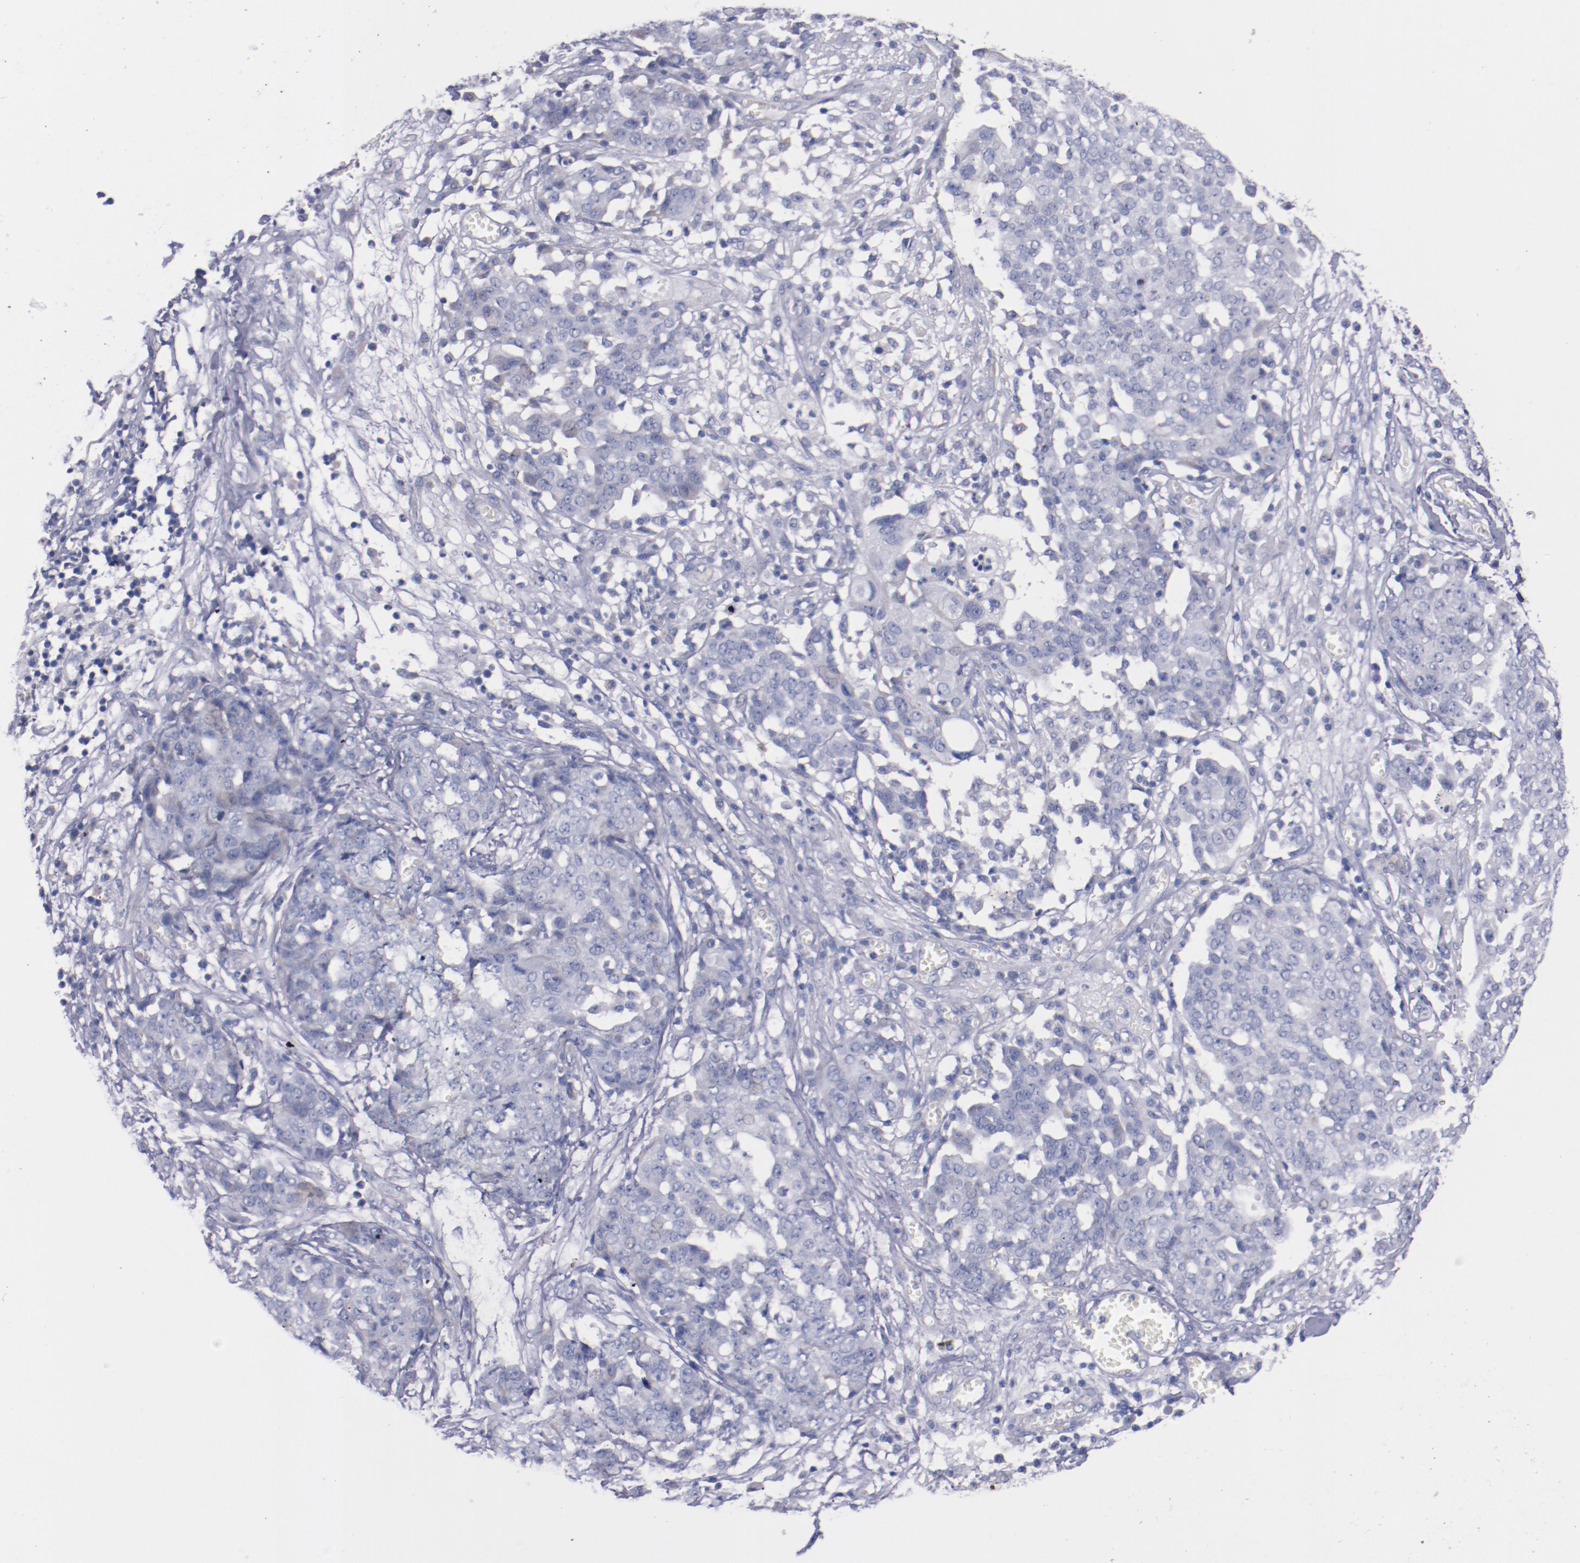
{"staining": {"intensity": "negative", "quantity": "none", "location": "none"}, "tissue": "ovarian cancer", "cell_type": "Tumor cells", "image_type": "cancer", "snomed": [{"axis": "morphology", "description": "Cystadenocarcinoma, serous, NOS"}, {"axis": "topography", "description": "Soft tissue"}, {"axis": "topography", "description": "Ovary"}], "caption": "Immunohistochemical staining of human ovarian cancer exhibits no significant positivity in tumor cells.", "gene": "CNTNAP2", "patient": {"sex": "female", "age": 57}}